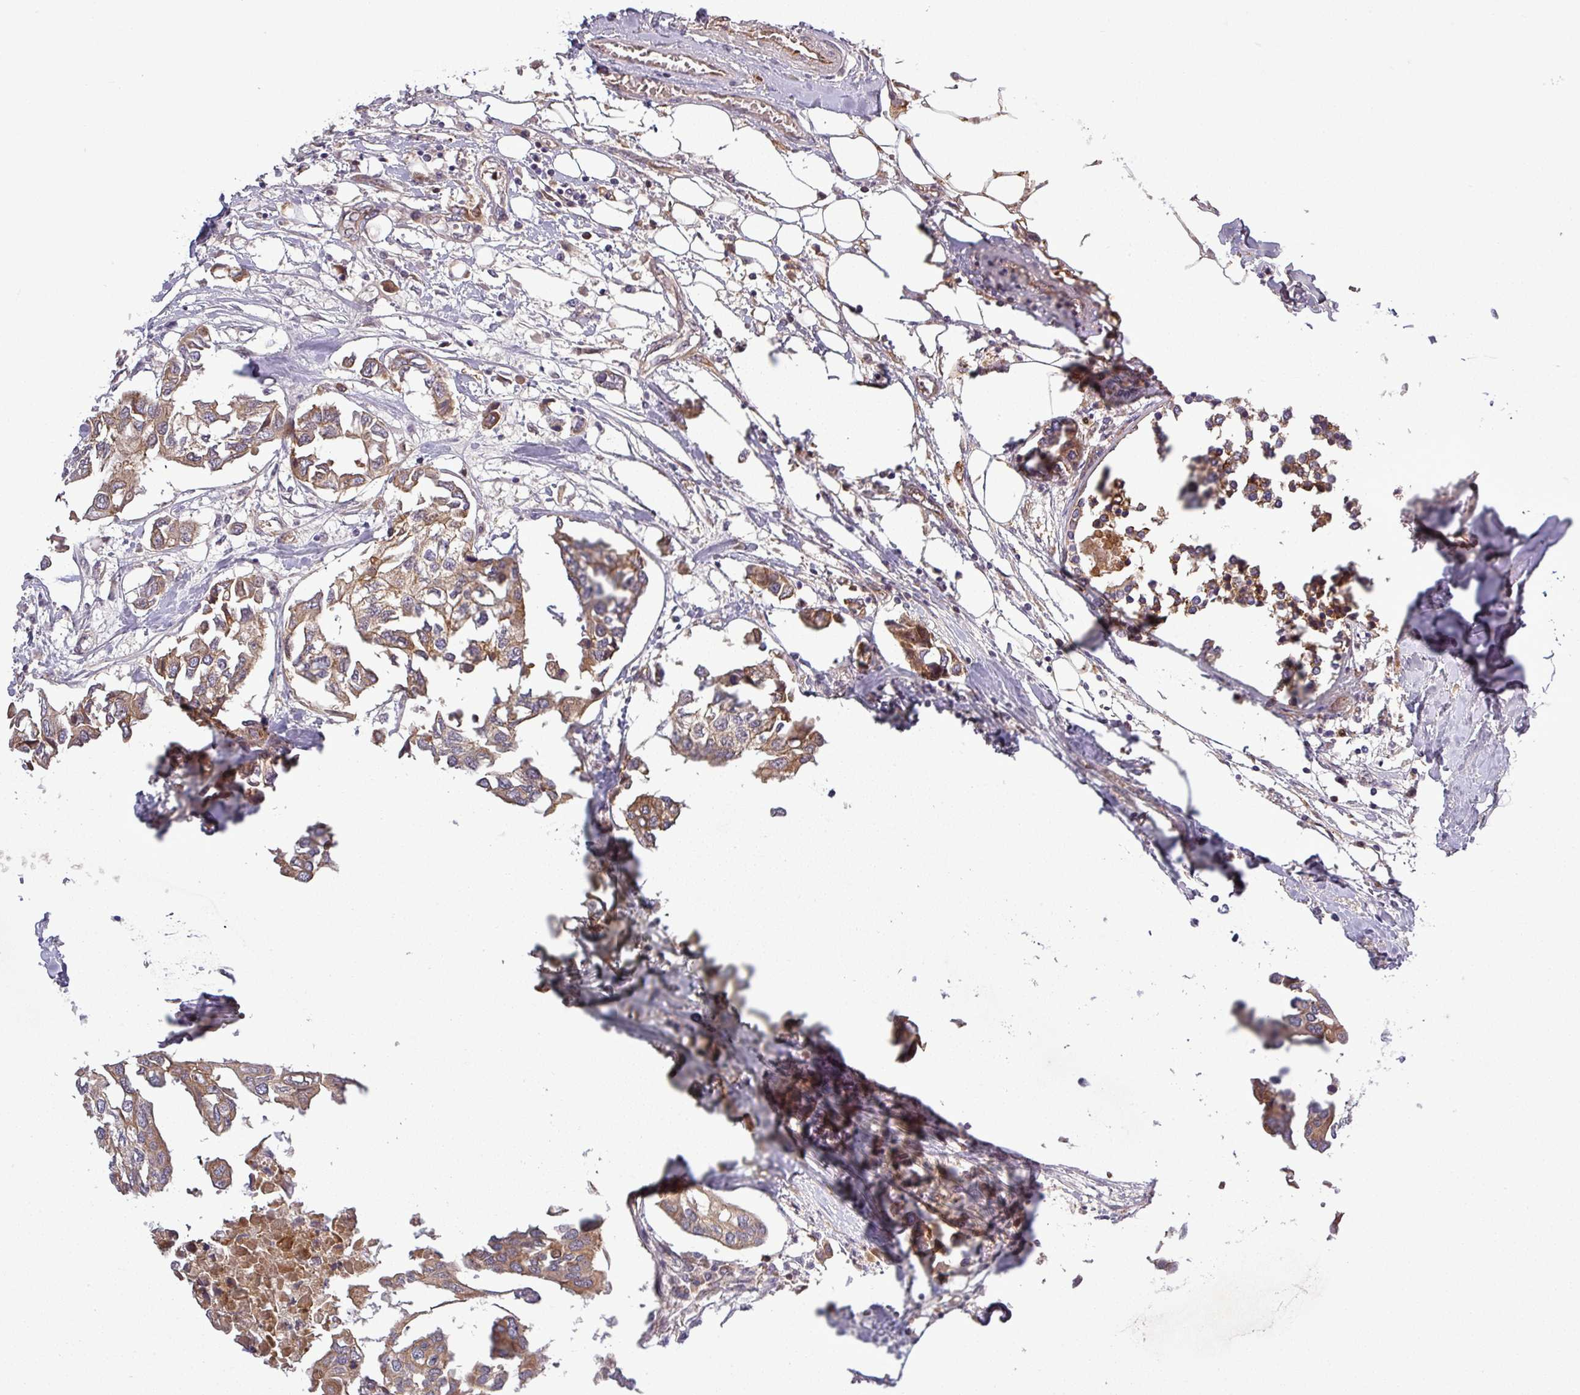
{"staining": {"intensity": "moderate", "quantity": ">75%", "location": "cytoplasmic/membranous"}, "tissue": "breast cancer", "cell_type": "Tumor cells", "image_type": "cancer", "snomed": [{"axis": "morphology", "description": "Duct carcinoma"}, {"axis": "topography", "description": "Breast"}], "caption": "A medium amount of moderate cytoplasmic/membranous staining is appreciated in approximately >75% of tumor cells in breast cancer tissue. (Stains: DAB in brown, nuclei in blue, Microscopy: brightfield microscopy at high magnification).", "gene": "PCDH1", "patient": {"sex": "female", "age": 83}}